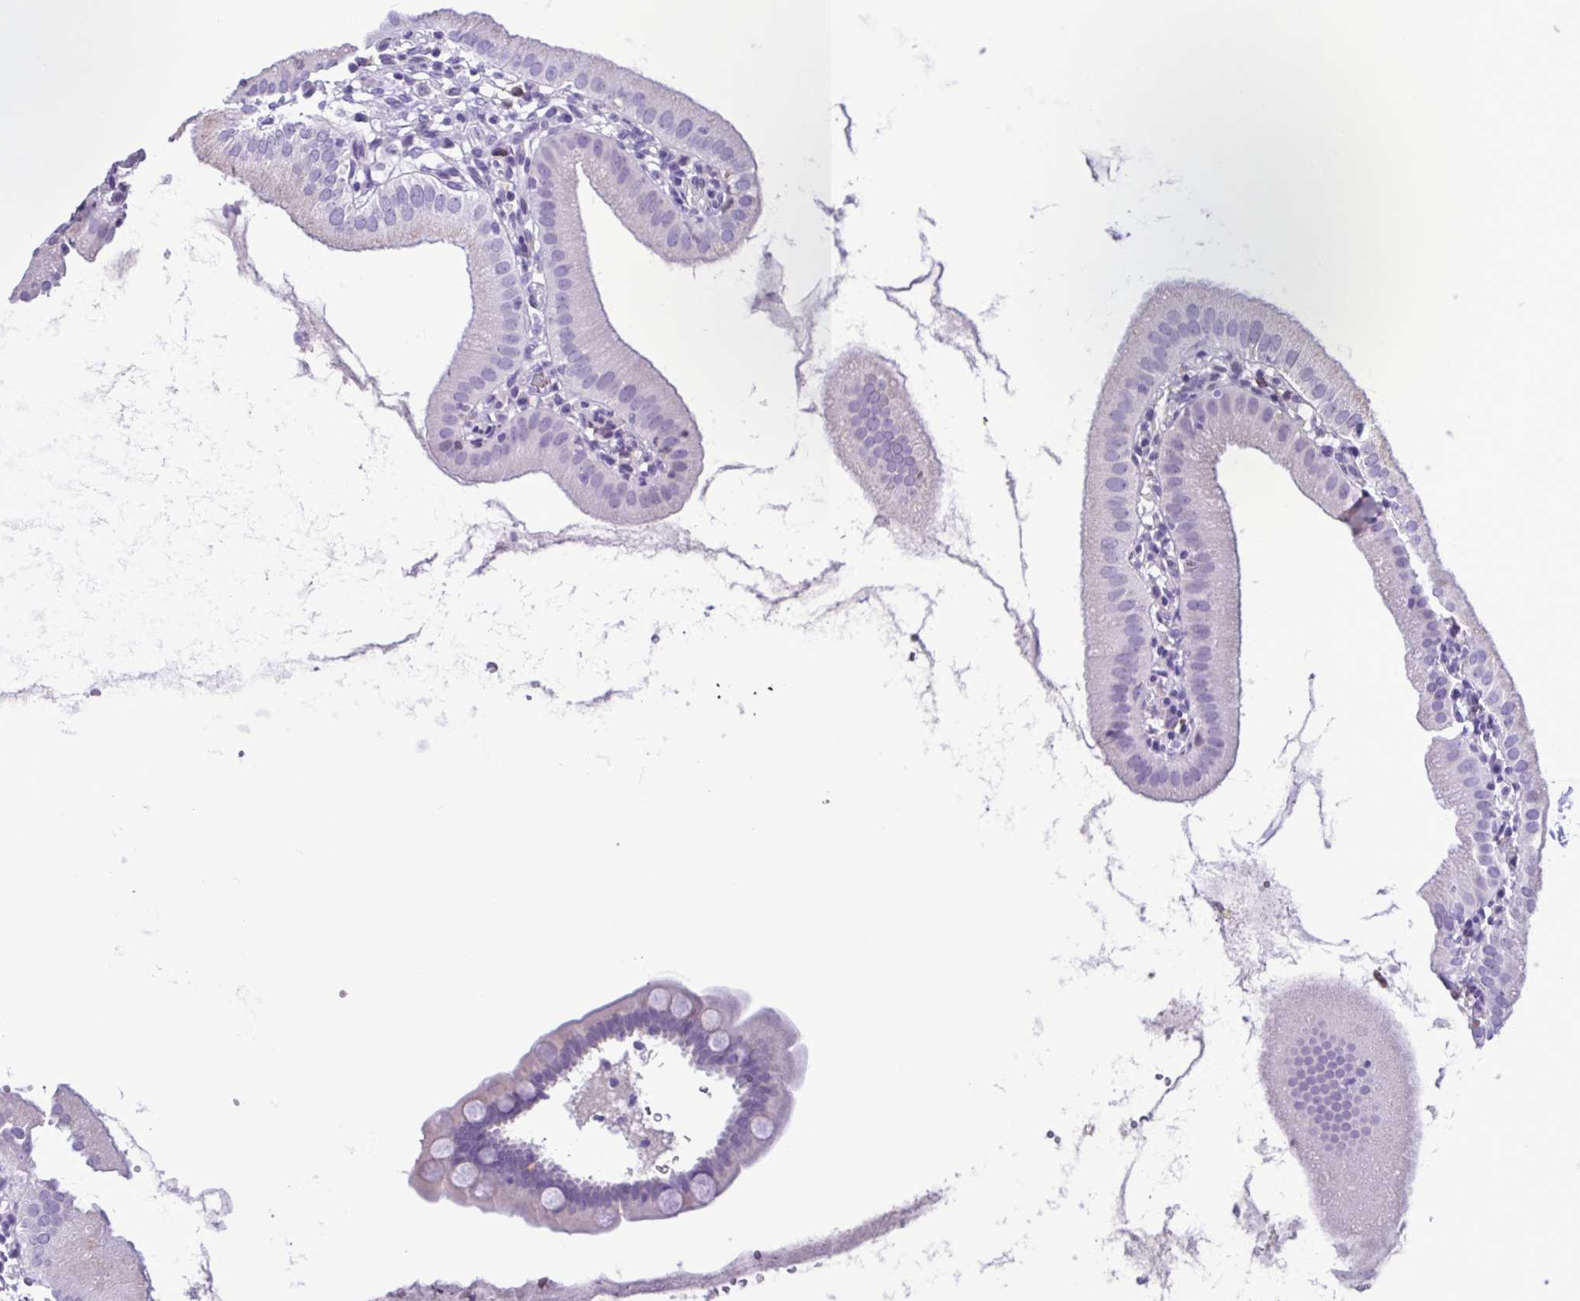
{"staining": {"intensity": "negative", "quantity": "none", "location": "none"}, "tissue": "gallbladder", "cell_type": "Glandular cells", "image_type": "normal", "snomed": [{"axis": "morphology", "description": "Normal tissue, NOS"}, {"axis": "topography", "description": "Gallbladder"}], "caption": "This is an IHC photomicrograph of normal human gallbladder. There is no expression in glandular cells.", "gene": "CBY2", "patient": {"sex": "female", "age": 65}}